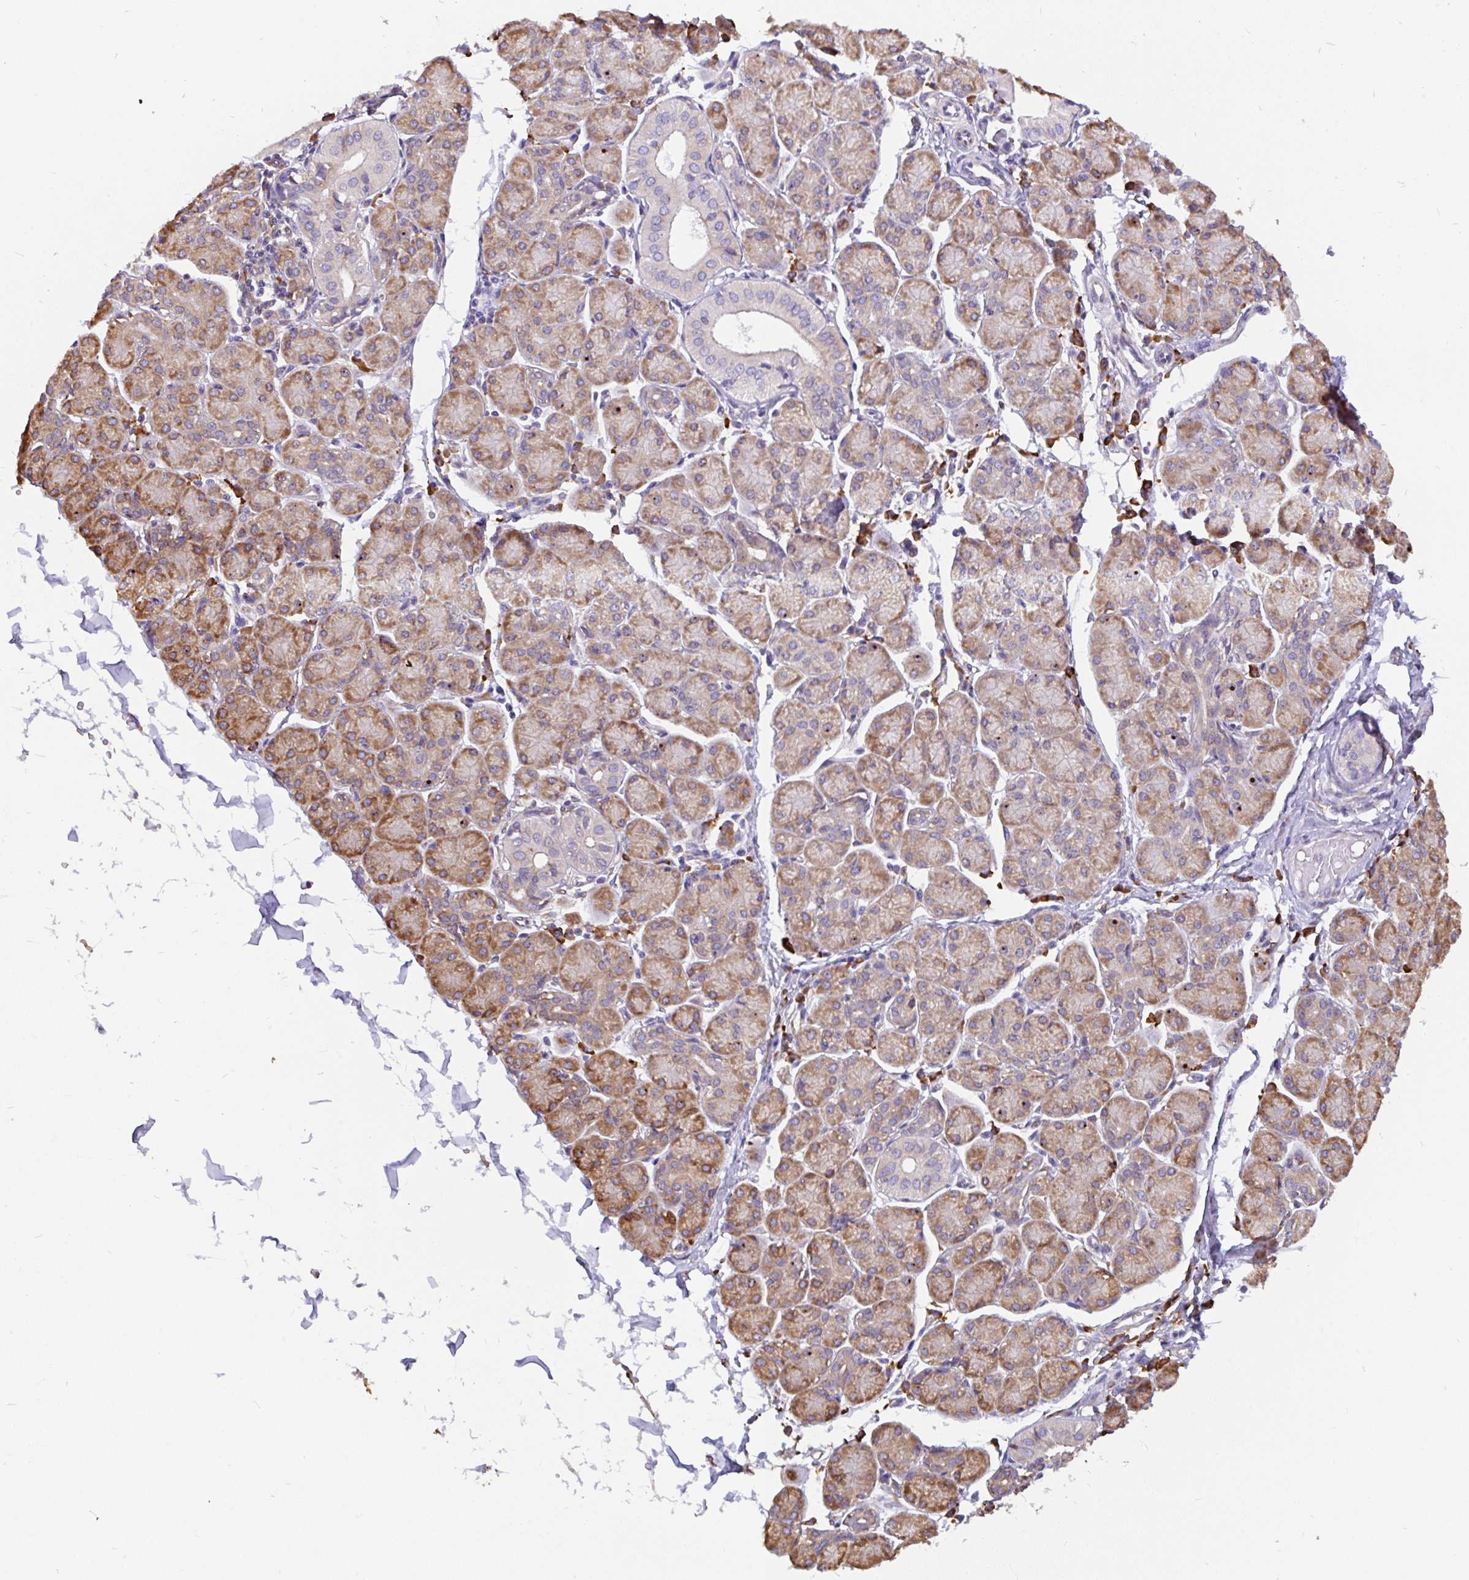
{"staining": {"intensity": "moderate", "quantity": ">75%", "location": "cytoplasmic/membranous"}, "tissue": "salivary gland", "cell_type": "Glandular cells", "image_type": "normal", "snomed": [{"axis": "morphology", "description": "Normal tissue, NOS"}, {"axis": "morphology", "description": "Inflammation, NOS"}, {"axis": "topography", "description": "Lymph node"}, {"axis": "topography", "description": "Salivary gland"}], "caption": "The immunohistochemical stain labels moderate cytoplasmic/membranous staining in glandular cells of benign salivary gland.", "gene": "EML5", "patient": {"sex": "male", "age": 3}}